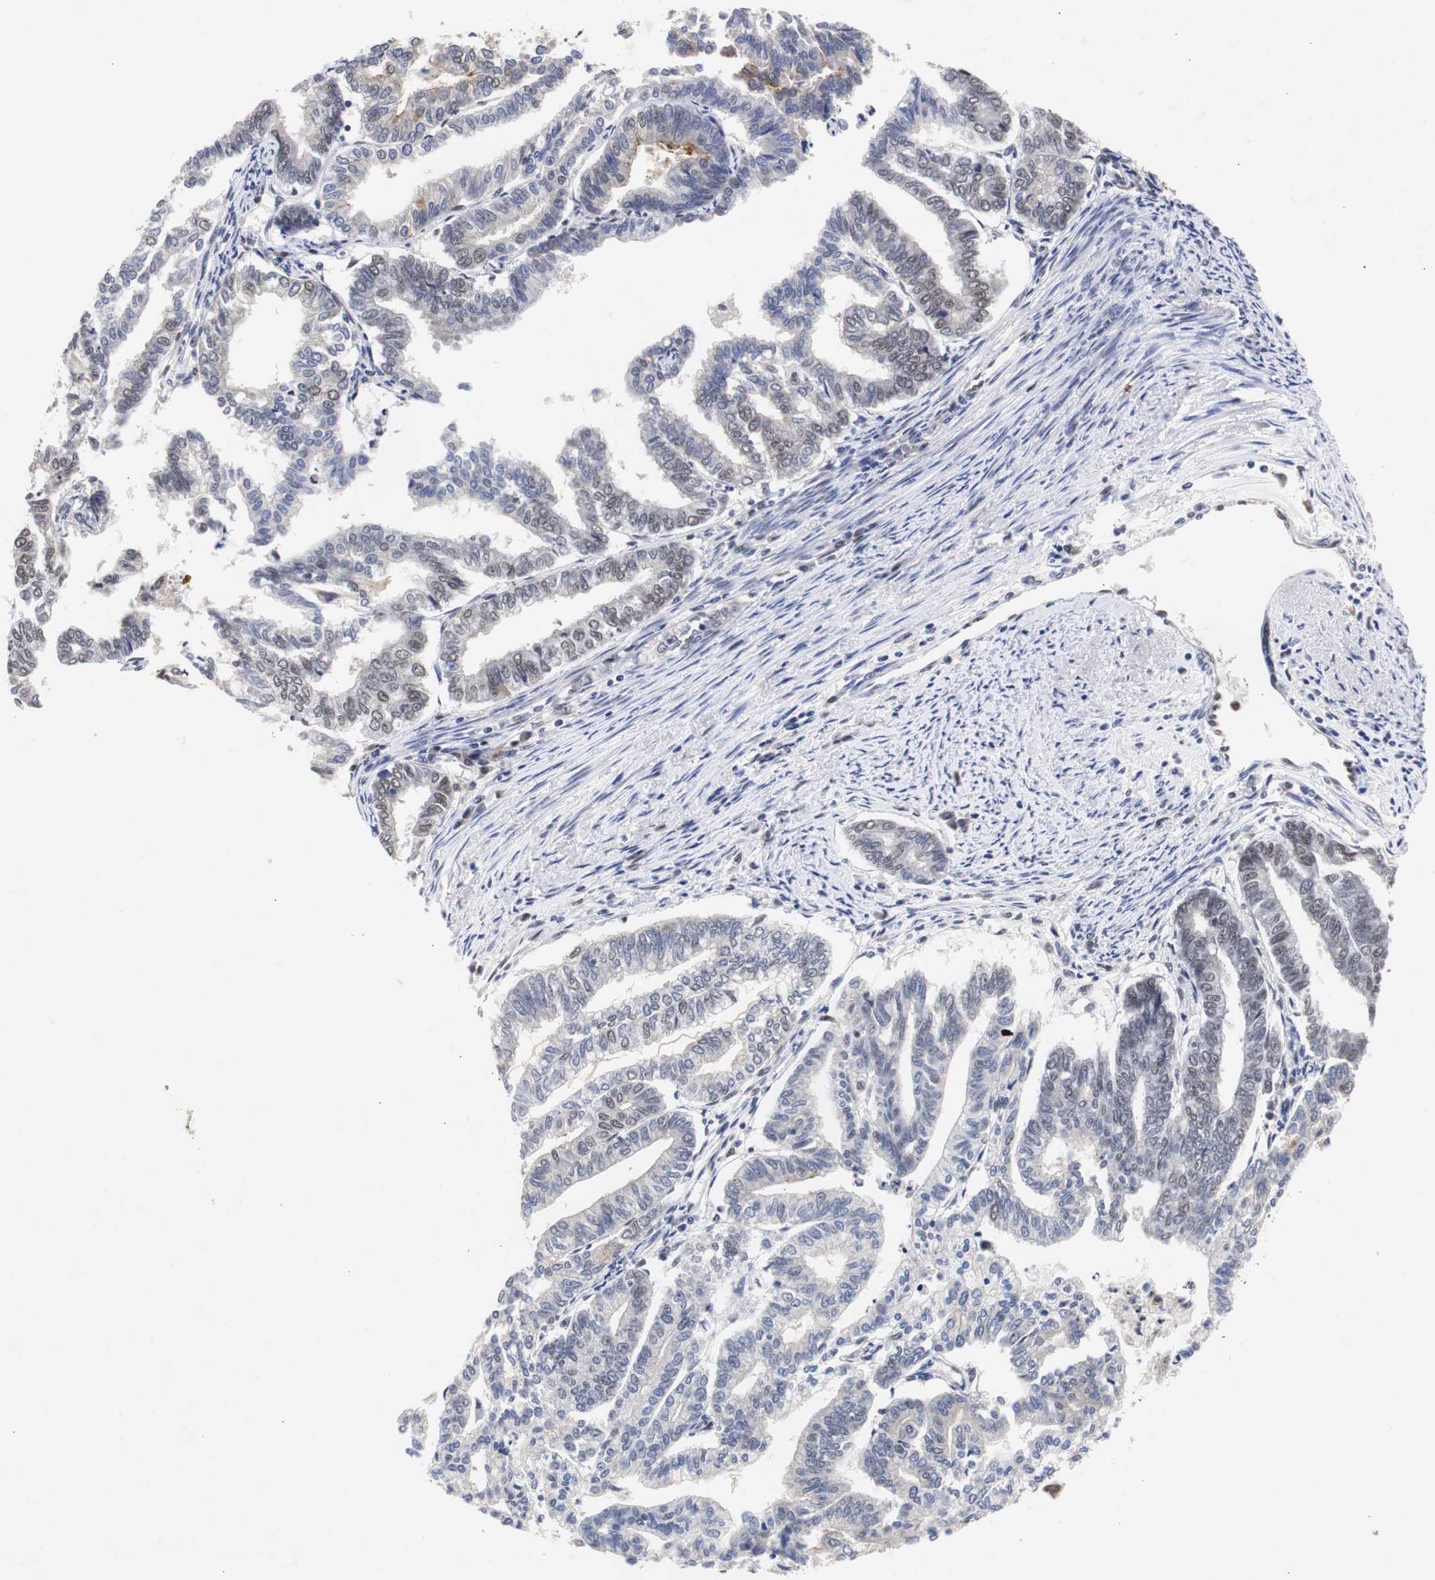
{"staining": {"intensity": "weak", "quantity": "<25%", "location": "nuclear"}, "tissue": "endometrial cancer", "cell_type": "Tumor cells", "image_type": "cancer", "snomed": [{"axis": "morphology", "description": "Adenocarcinoma, NOS"}, {"axis": "topography", "description": "Endometrium"}], "caption": "IHC micrograph of endometrial adenocarcinoma stained for a protein (brown), which exhibits no positivity in tumor cells.", "gene": "ZFC3H1", "patient": {"sex": "female", "age": 79}}